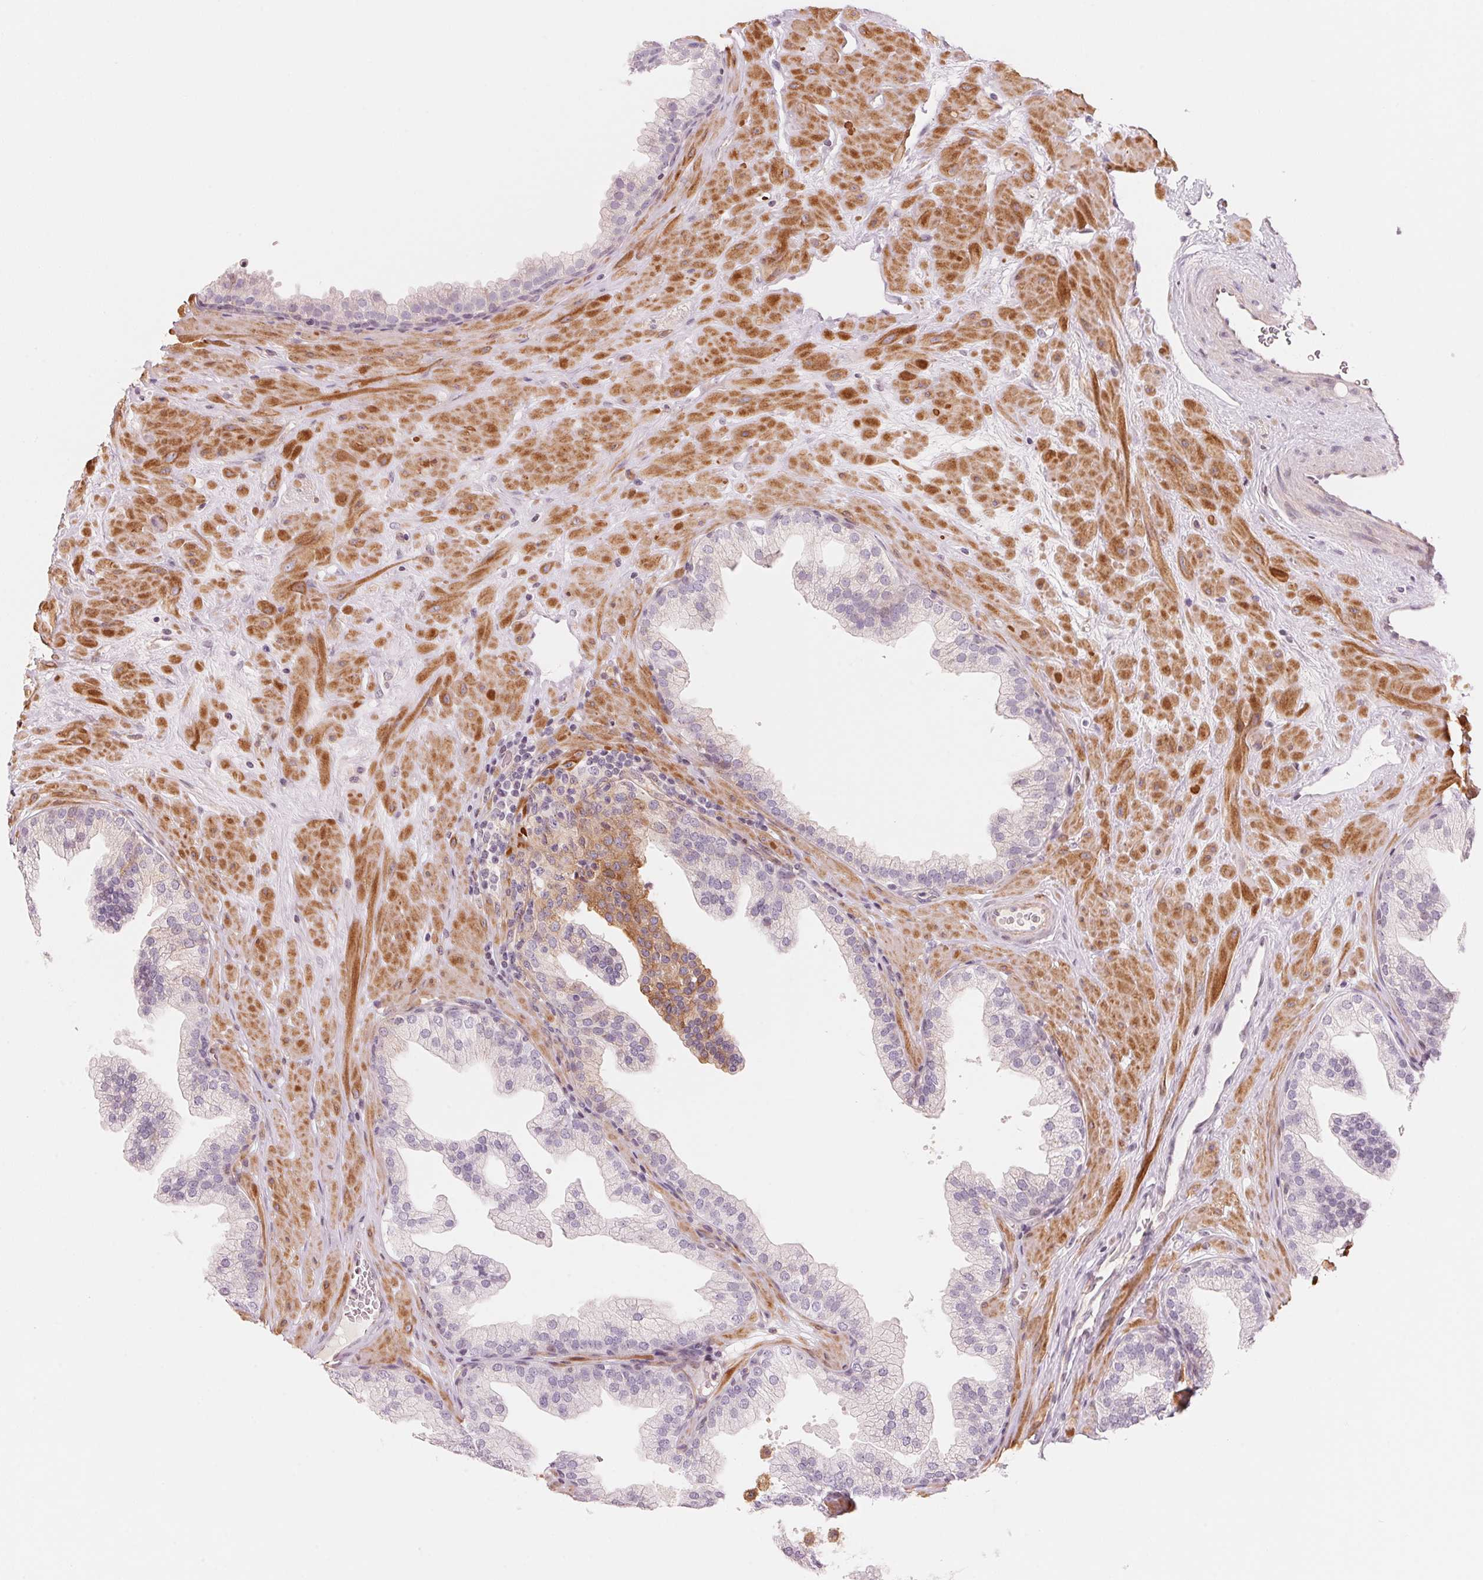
{"staining": {"intensity": "negative", "quantity": "none", "location": "none"}, "tissue": "prostate", "cell_type": "Glandular cells", "image_type": "normal", "snomed": [{"axis": "morphology", "description": "Normal tissue, NOS"}, {"axis": "topography", "description": "Prostate"}], "caption": "Prostate was stained to show a protein in brown. There is no significant expression in glandular cells. (DAB immunohistochemistry (IHC) with hematoxylin counter stain).", "gene": "SLC17A4", "patient": {"sex": "male", "age": 37}}